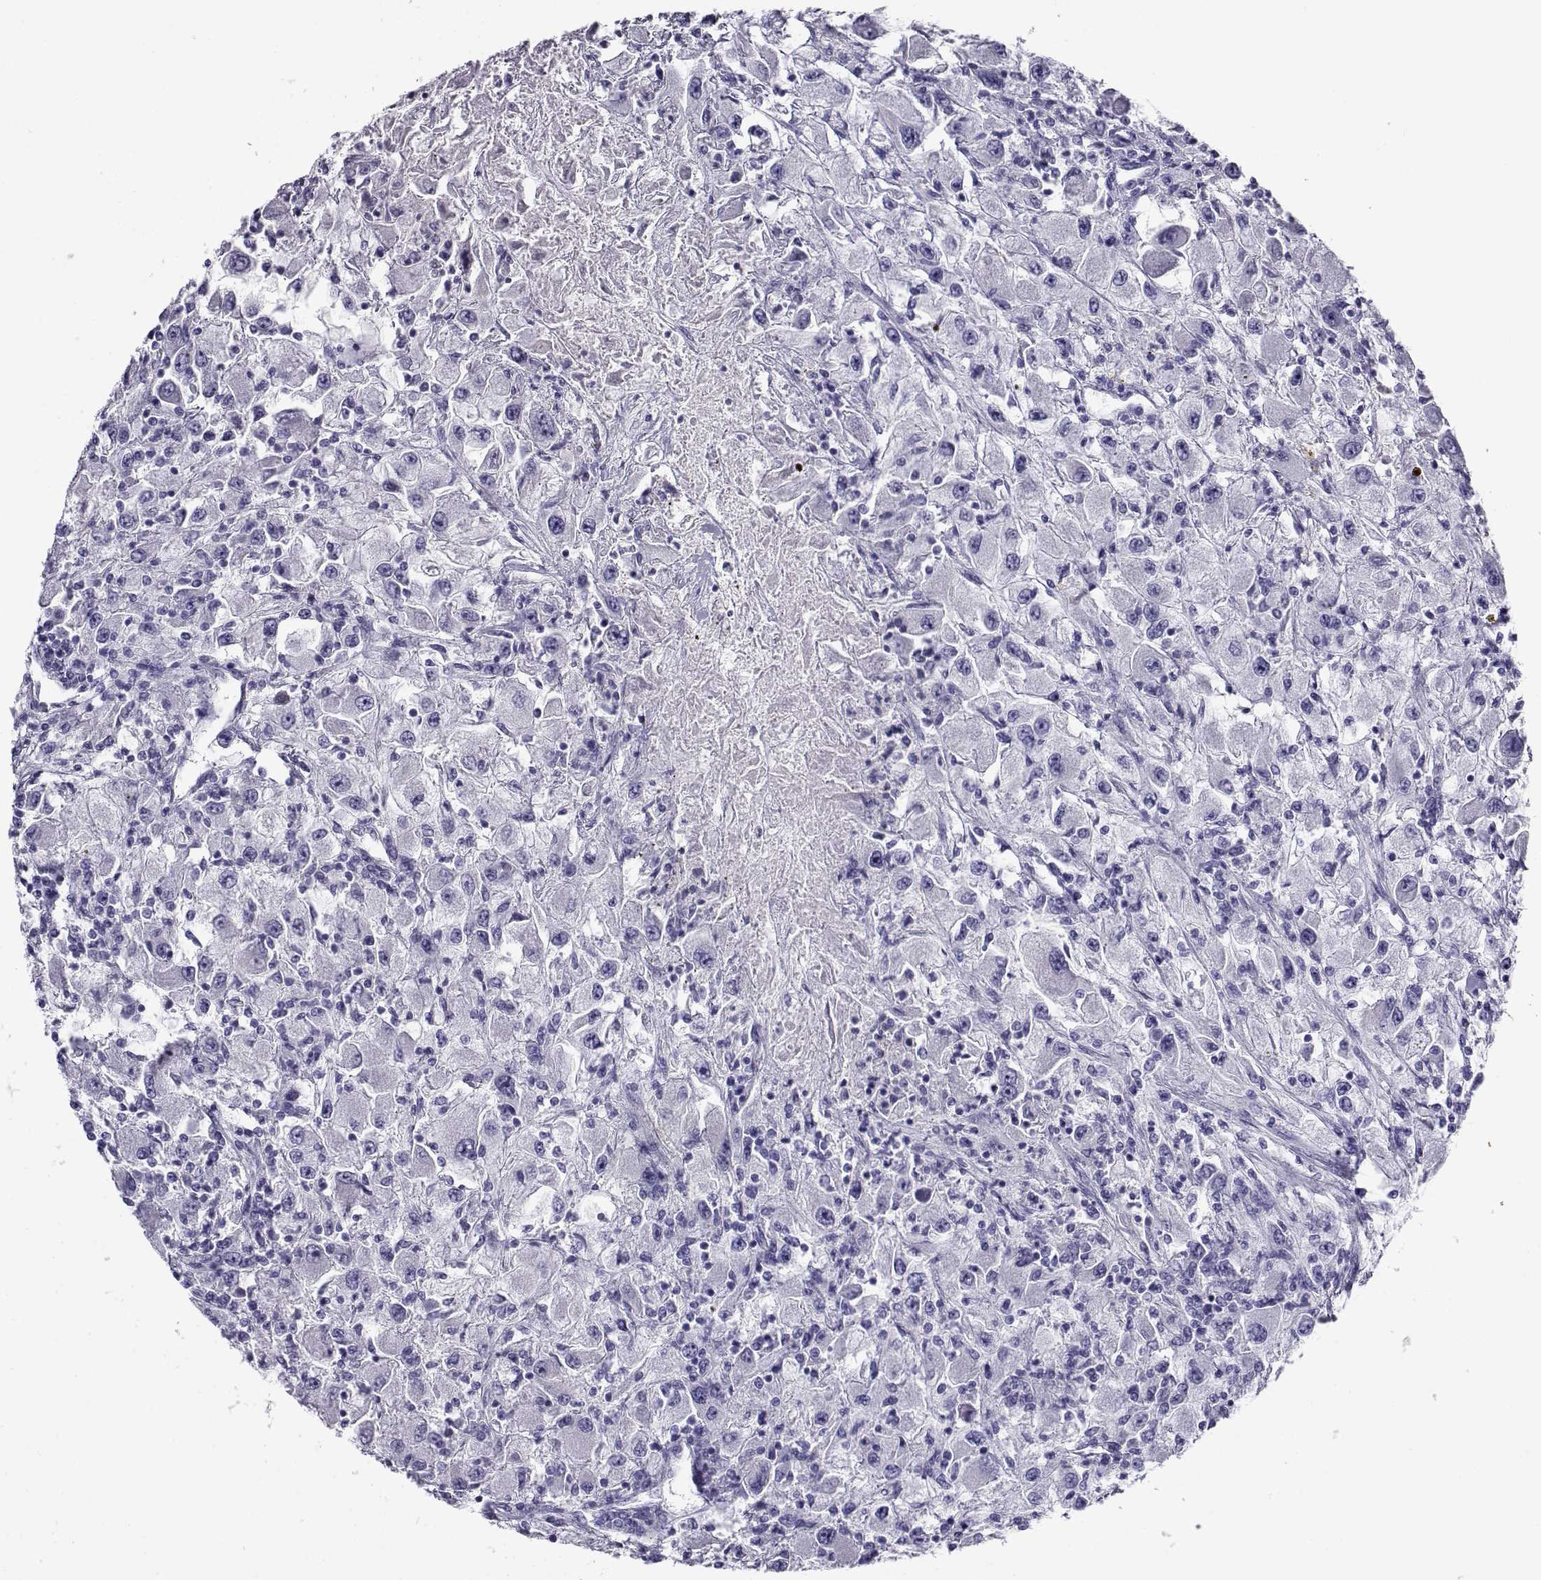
{"staining": {"intensity": "negative", "quantity": "none", "location": "none"}, "tissue": "renal cancer", "cell_type": "Tumor cells", "image_type": "cancer", "snomed": [{"axis": "morphology", "description": "Adenocarcinoma, NOS"}, {"axis": "topography", "description": "Kidney"}], "caption": "Tumor cells show no significant staining in renal cancer.", "gene": "RHOXF2", "patient": {"sex": "female", "age": 67}}